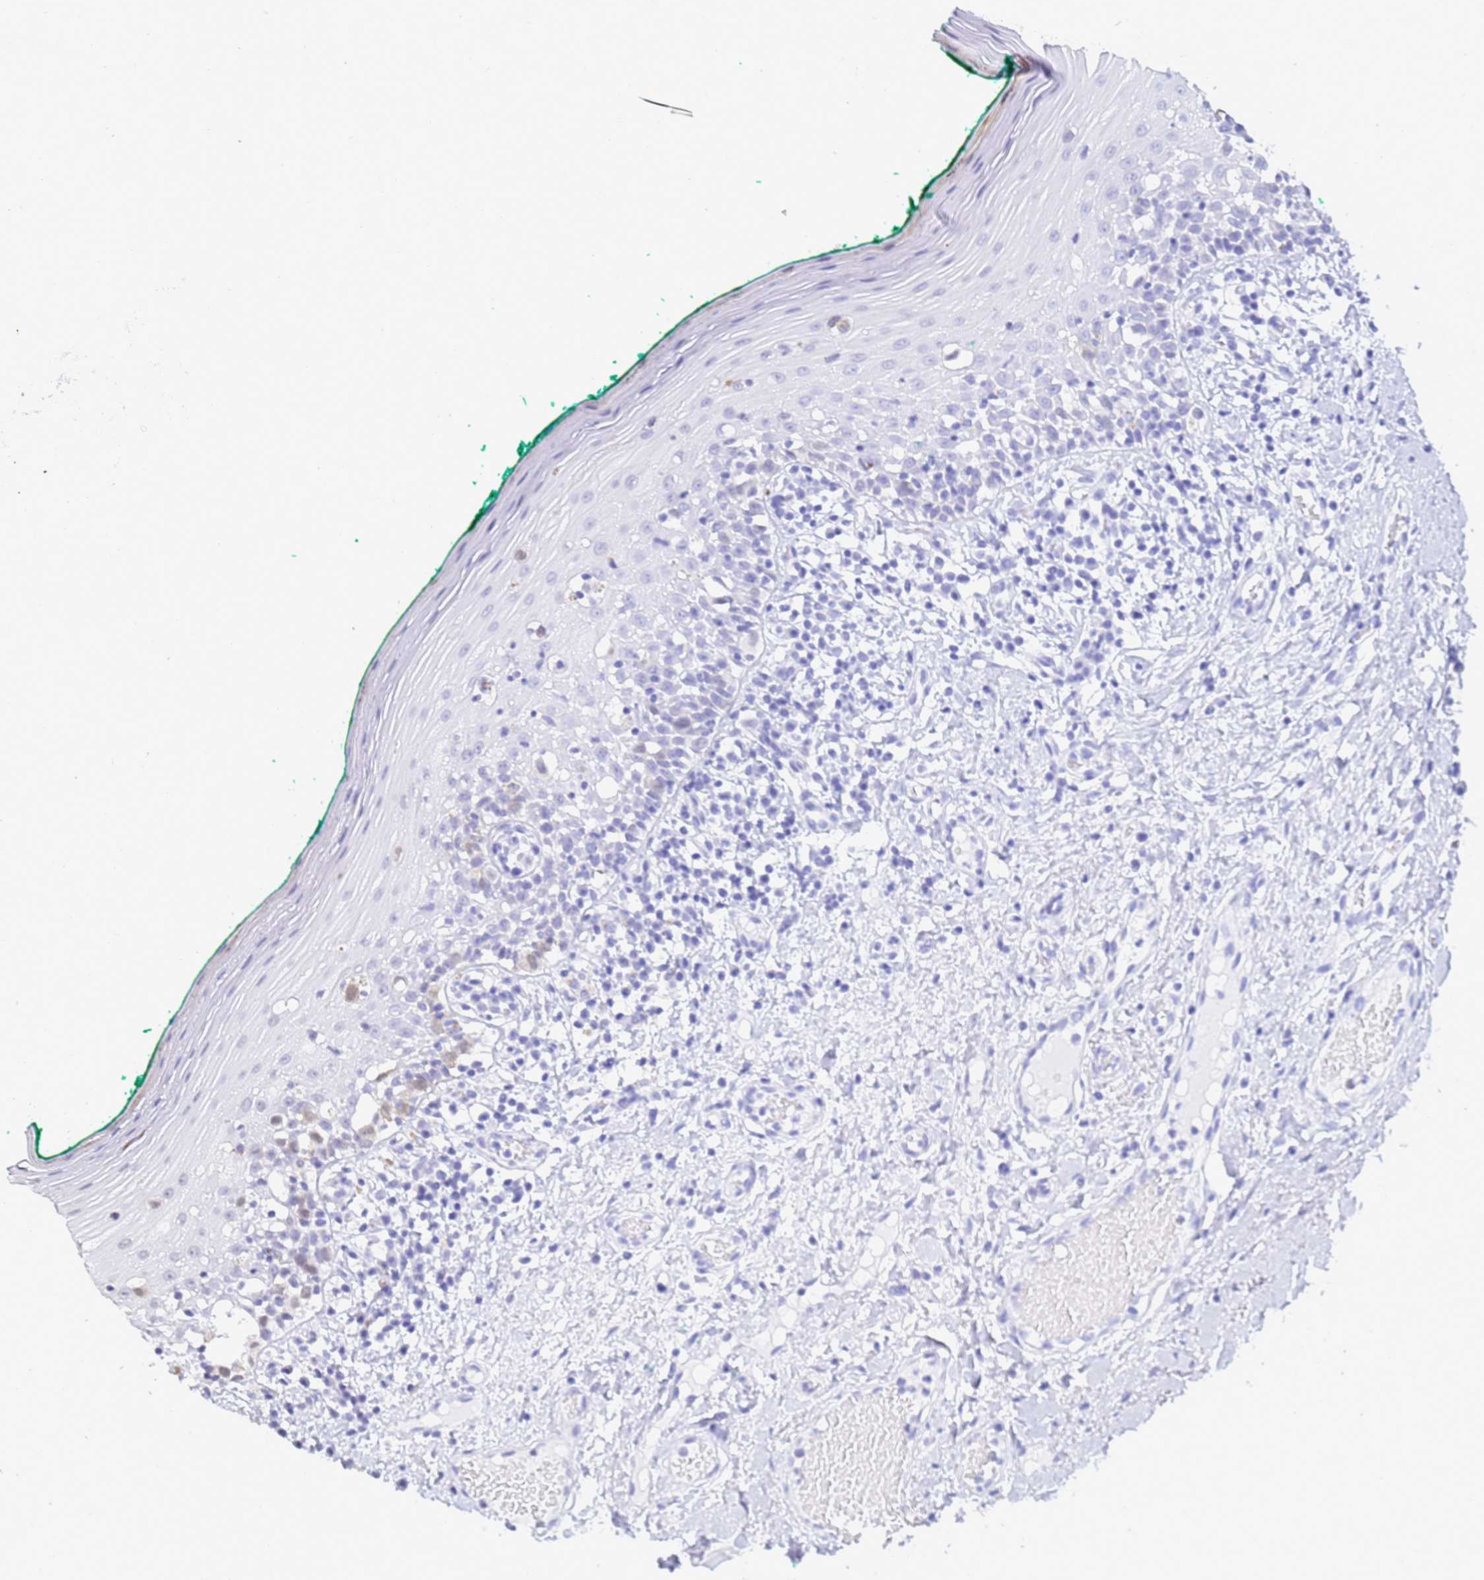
{"staining": {"intensity": "negative", "quantity": "none", "location": "none"}, "tissue": "oral mucosa", "cell_type": "Squamous epithelial cells", "image_type": "normal", "snomed": [{"axis": "morphology", "description": "Normal tissue, NOS"}, {"axis": "topography", "description": "Oral tissue"}], "caption": "The immunohistochemistry (IHC) photomicrograph has no significant expression in squamous epithelial cells of oral mucosa.", "gene": "MYL7", "patient": {"sex": "female", "age": 83}}